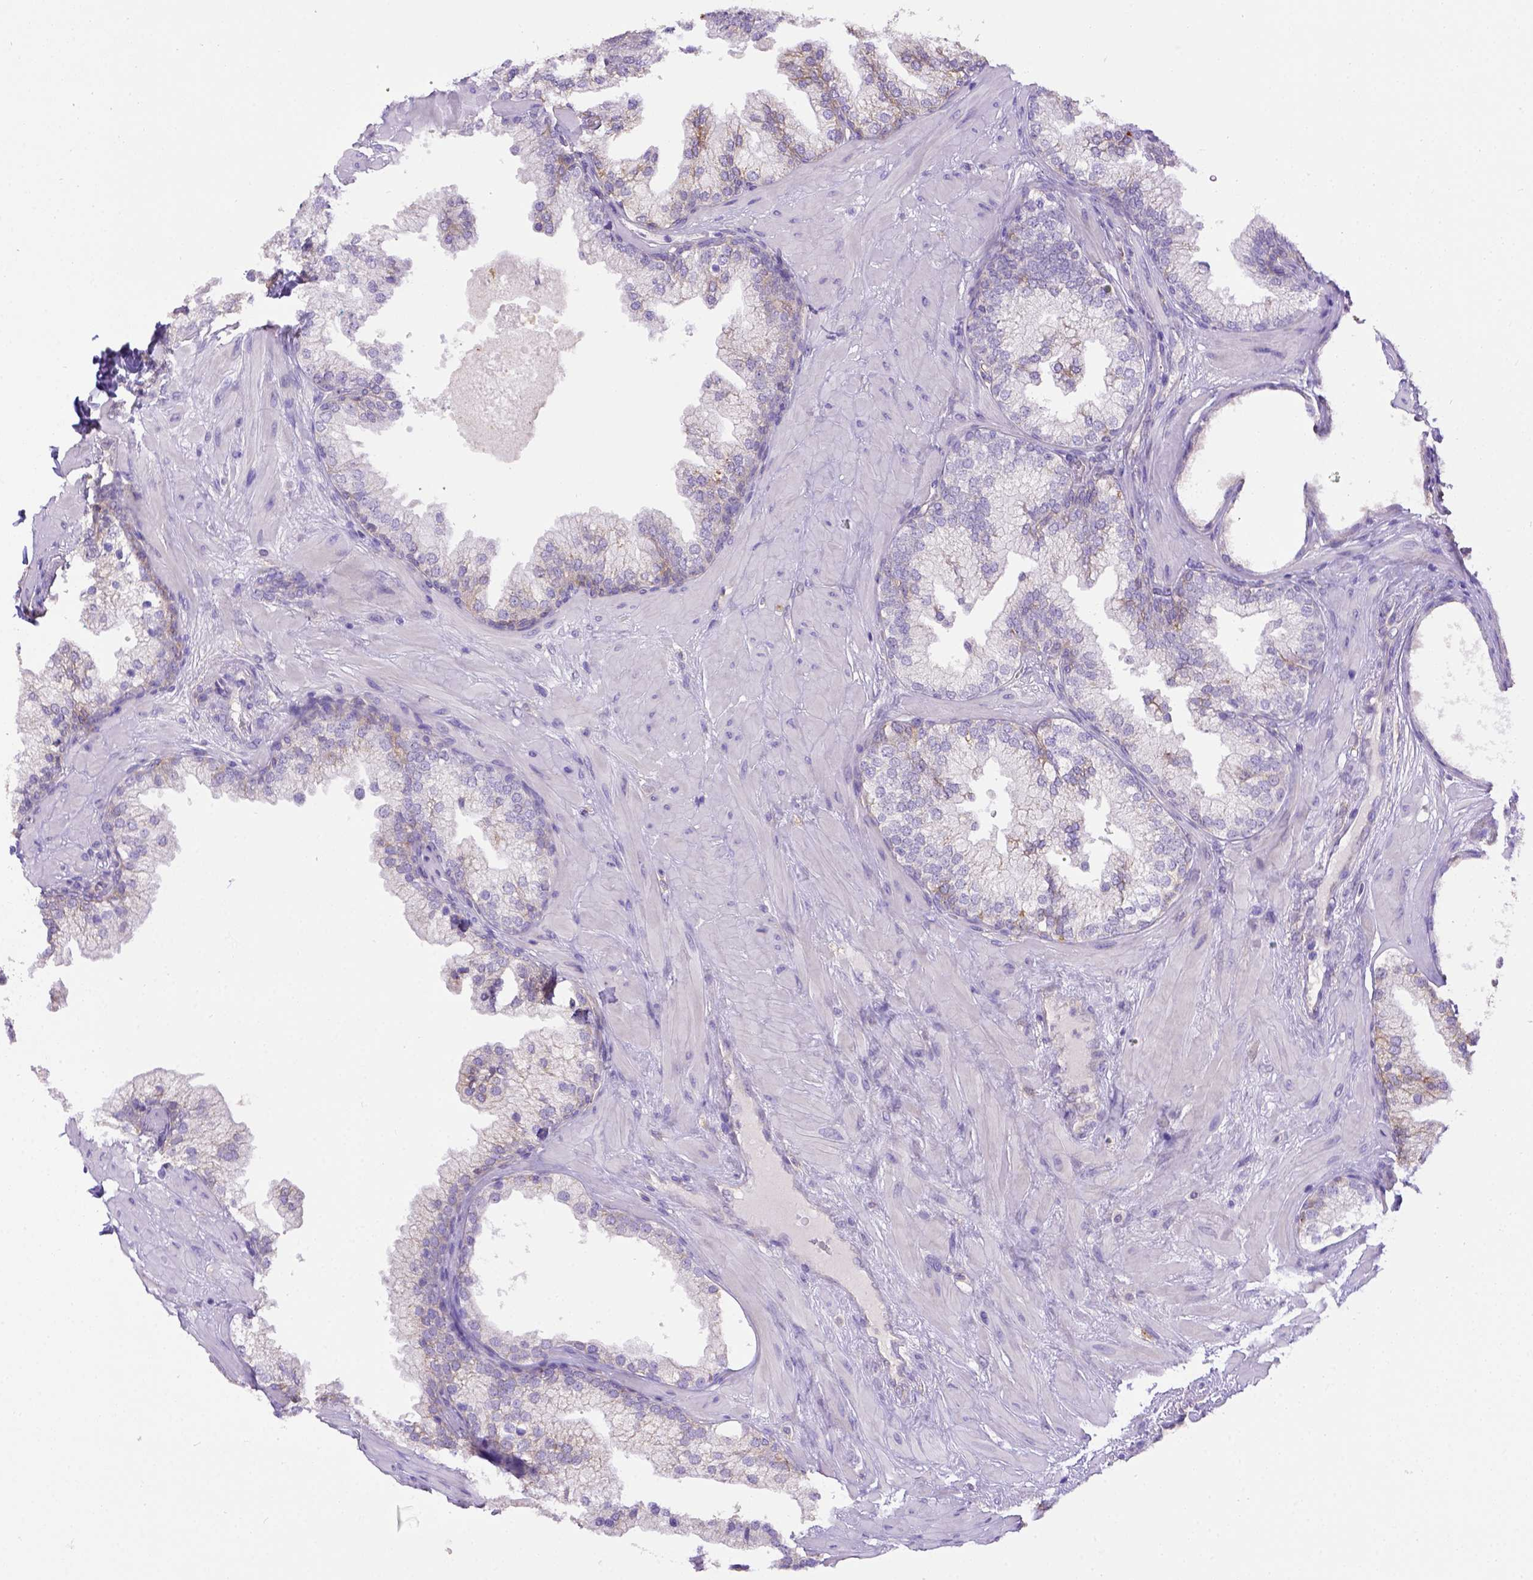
{"staining": {"intensity": "weak", "quantity": "<25%", "location": "cytoplasmic/membranous"}, "tissue": "prostate", "cell_type": "Glandular cells", "image_type": "normal", "snomed": [{"axis": "morphology", "description": "Normal tissue, NOS"}, {"axis": "topography", "description": "Prostate"}, {"axis": "topography", "description": "Peripheral nerve tissue"}], "caption": "A high-resolution photomicrograph shows IHC staining of normal prostate, which demonstrates no significant staining in glandular cells.", "gene": "CD40", "patient": {"sex": "male", "age": 61}}